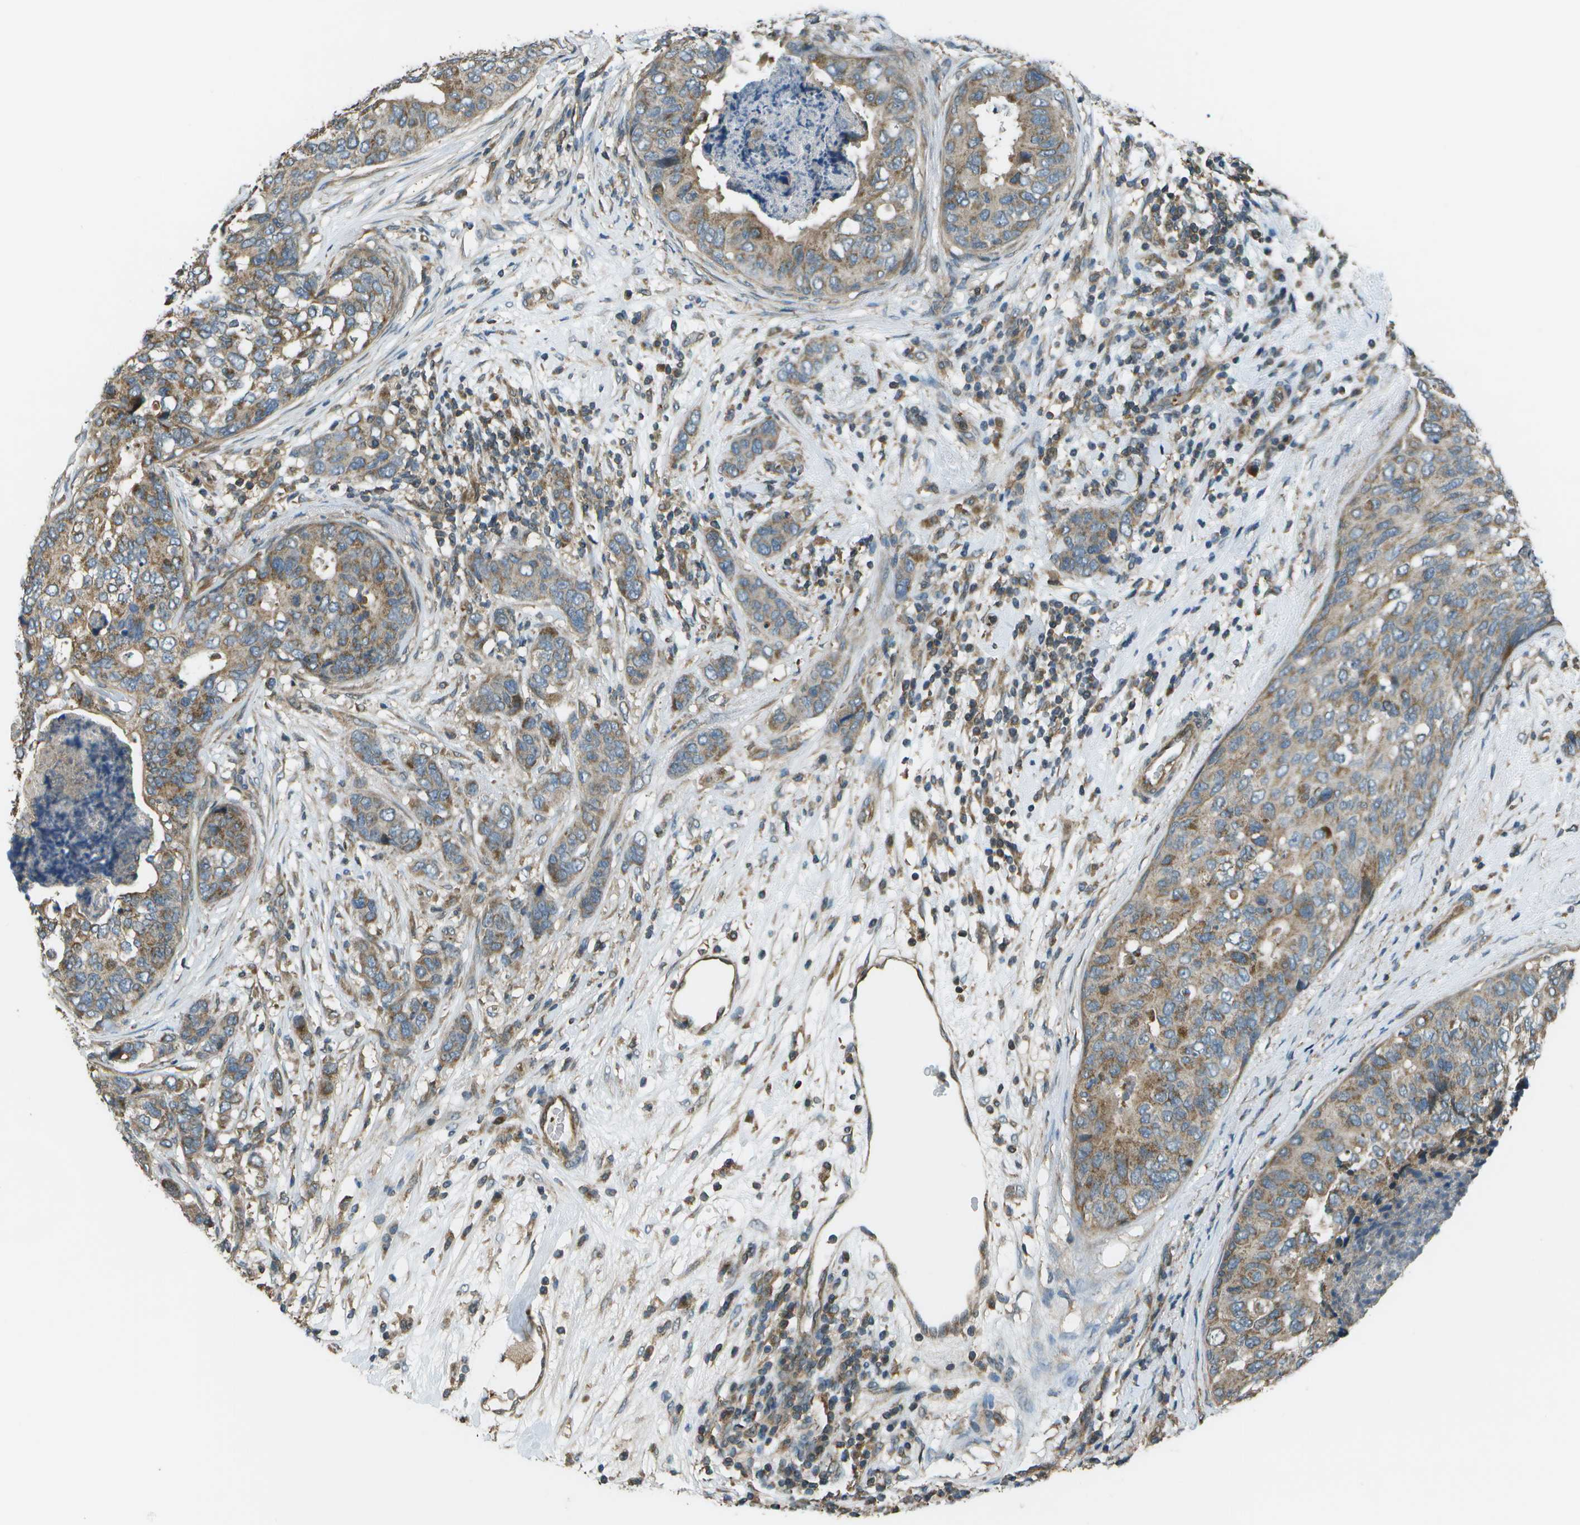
{"staining": {"intensity": "weak", "quantity": ">75%", "location": "cytoplasmic/membranous"}, "tissue": "breast cancer", "cell_type": "Tumor cells", "image_type": "cancer", "snomed": [{"axis": "morphology", "description": "Lobular carcinoma"}, {"axis": "topography", "description": "Breast"}], "caption": "Immunohistochemical staining of lobular carcinoma (breast) displays weak cytoplasmic/membranous protein positivity in approximately >75% of tumor cells.", "gene": "PLPBP", "patient": {"sex": "female", "age": 59}}